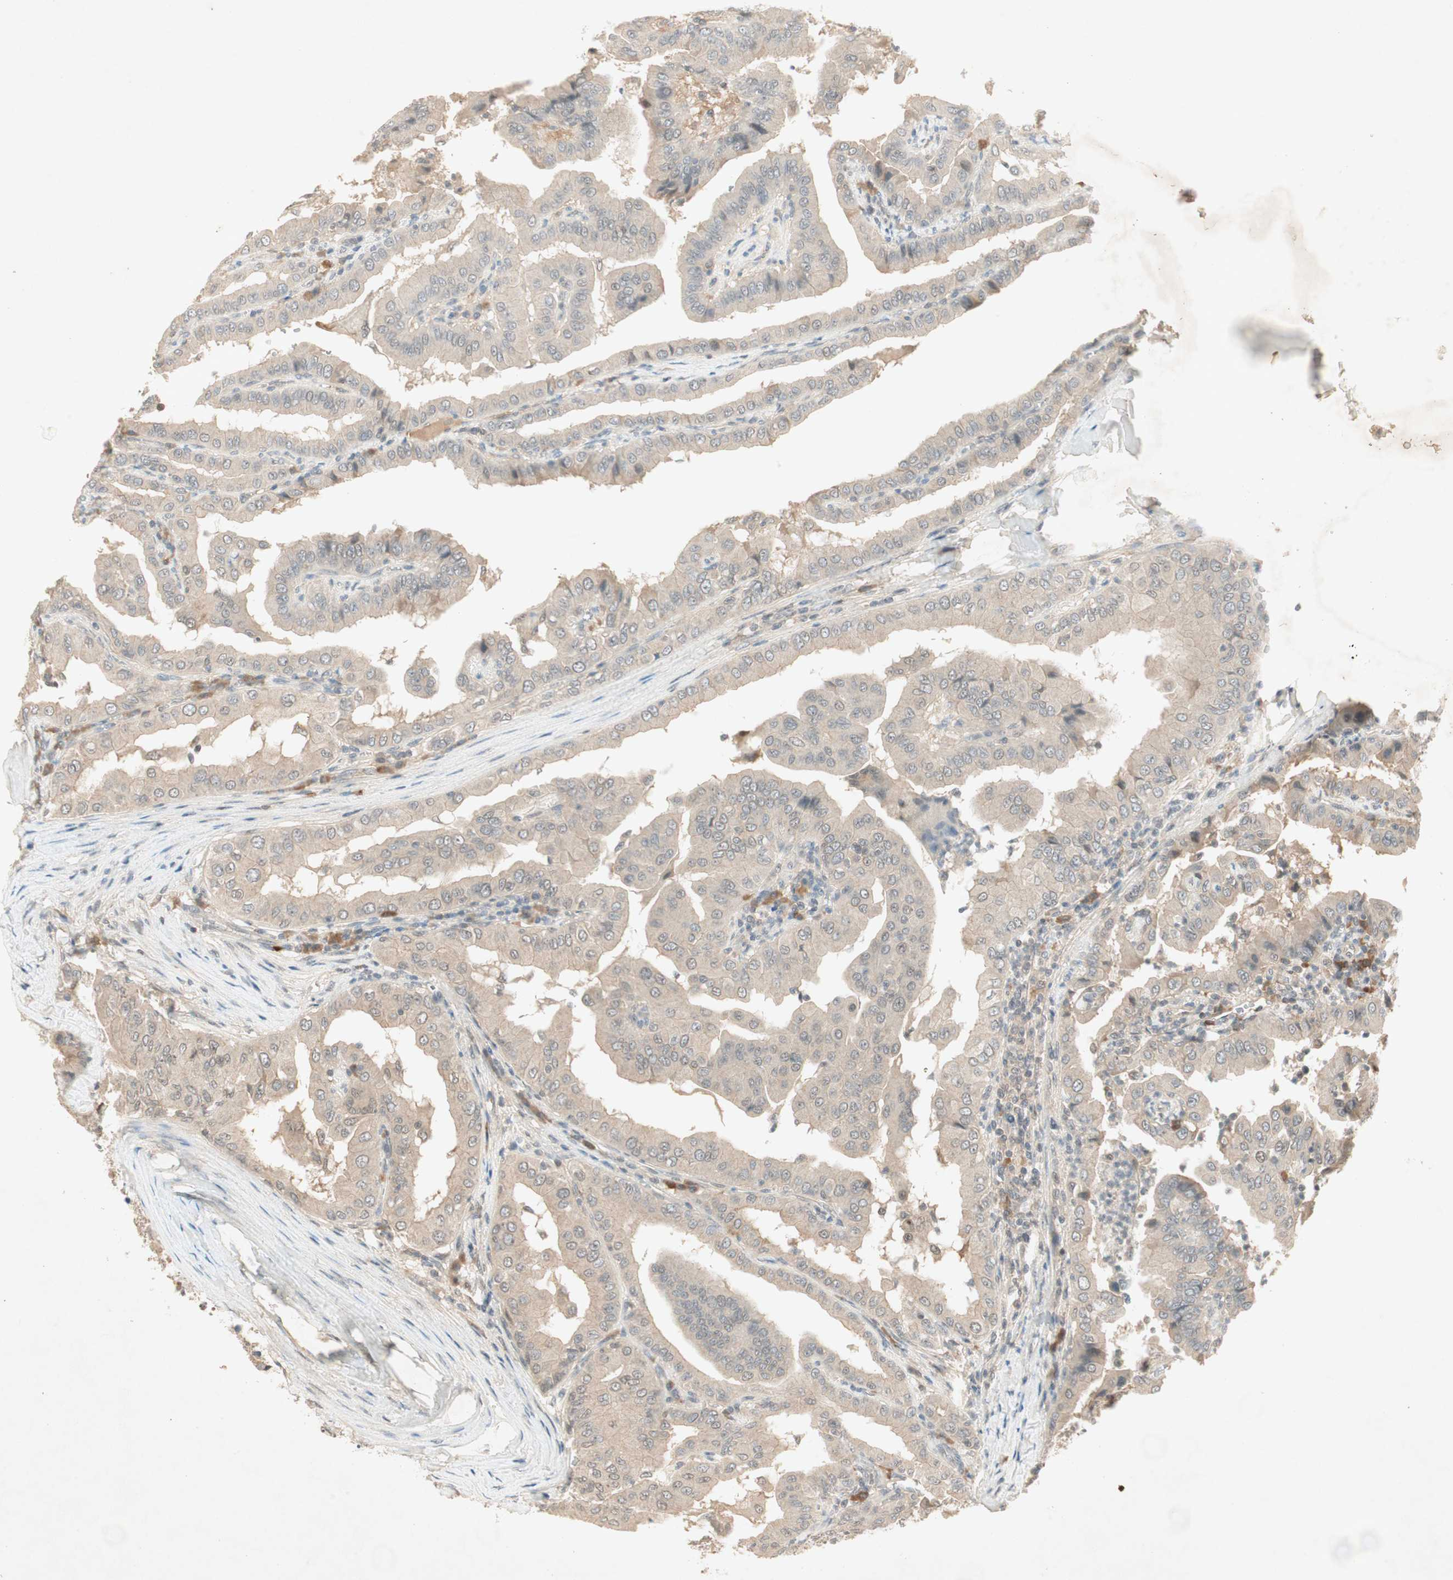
{"staining": {"intensity": "weak", "quantity": "25%-75%", "location": "cytoplasmic/membranous"}, "tissue": "thyroid cancer", "cell_type": "Tumor cells", "image_type": "cancer", "snomed": [{"axis": "morphology", "description": "Papillary adenocarcinoma, NOS"}, {"axis": "topography", "description": "Thyroid gland"}], "caption": "DAB (3,3'-diaminobenzidine) immunohistochemical staining of thyroid cancer reveals weak cytoplasmic/membranous protein staining in about 25%-75% of tumor cells. (DAB IHC, brown staining for protein, blue staining for nuclei).", "gene": "RNGTT", "patient": {"sex": "male", "age": 33}}